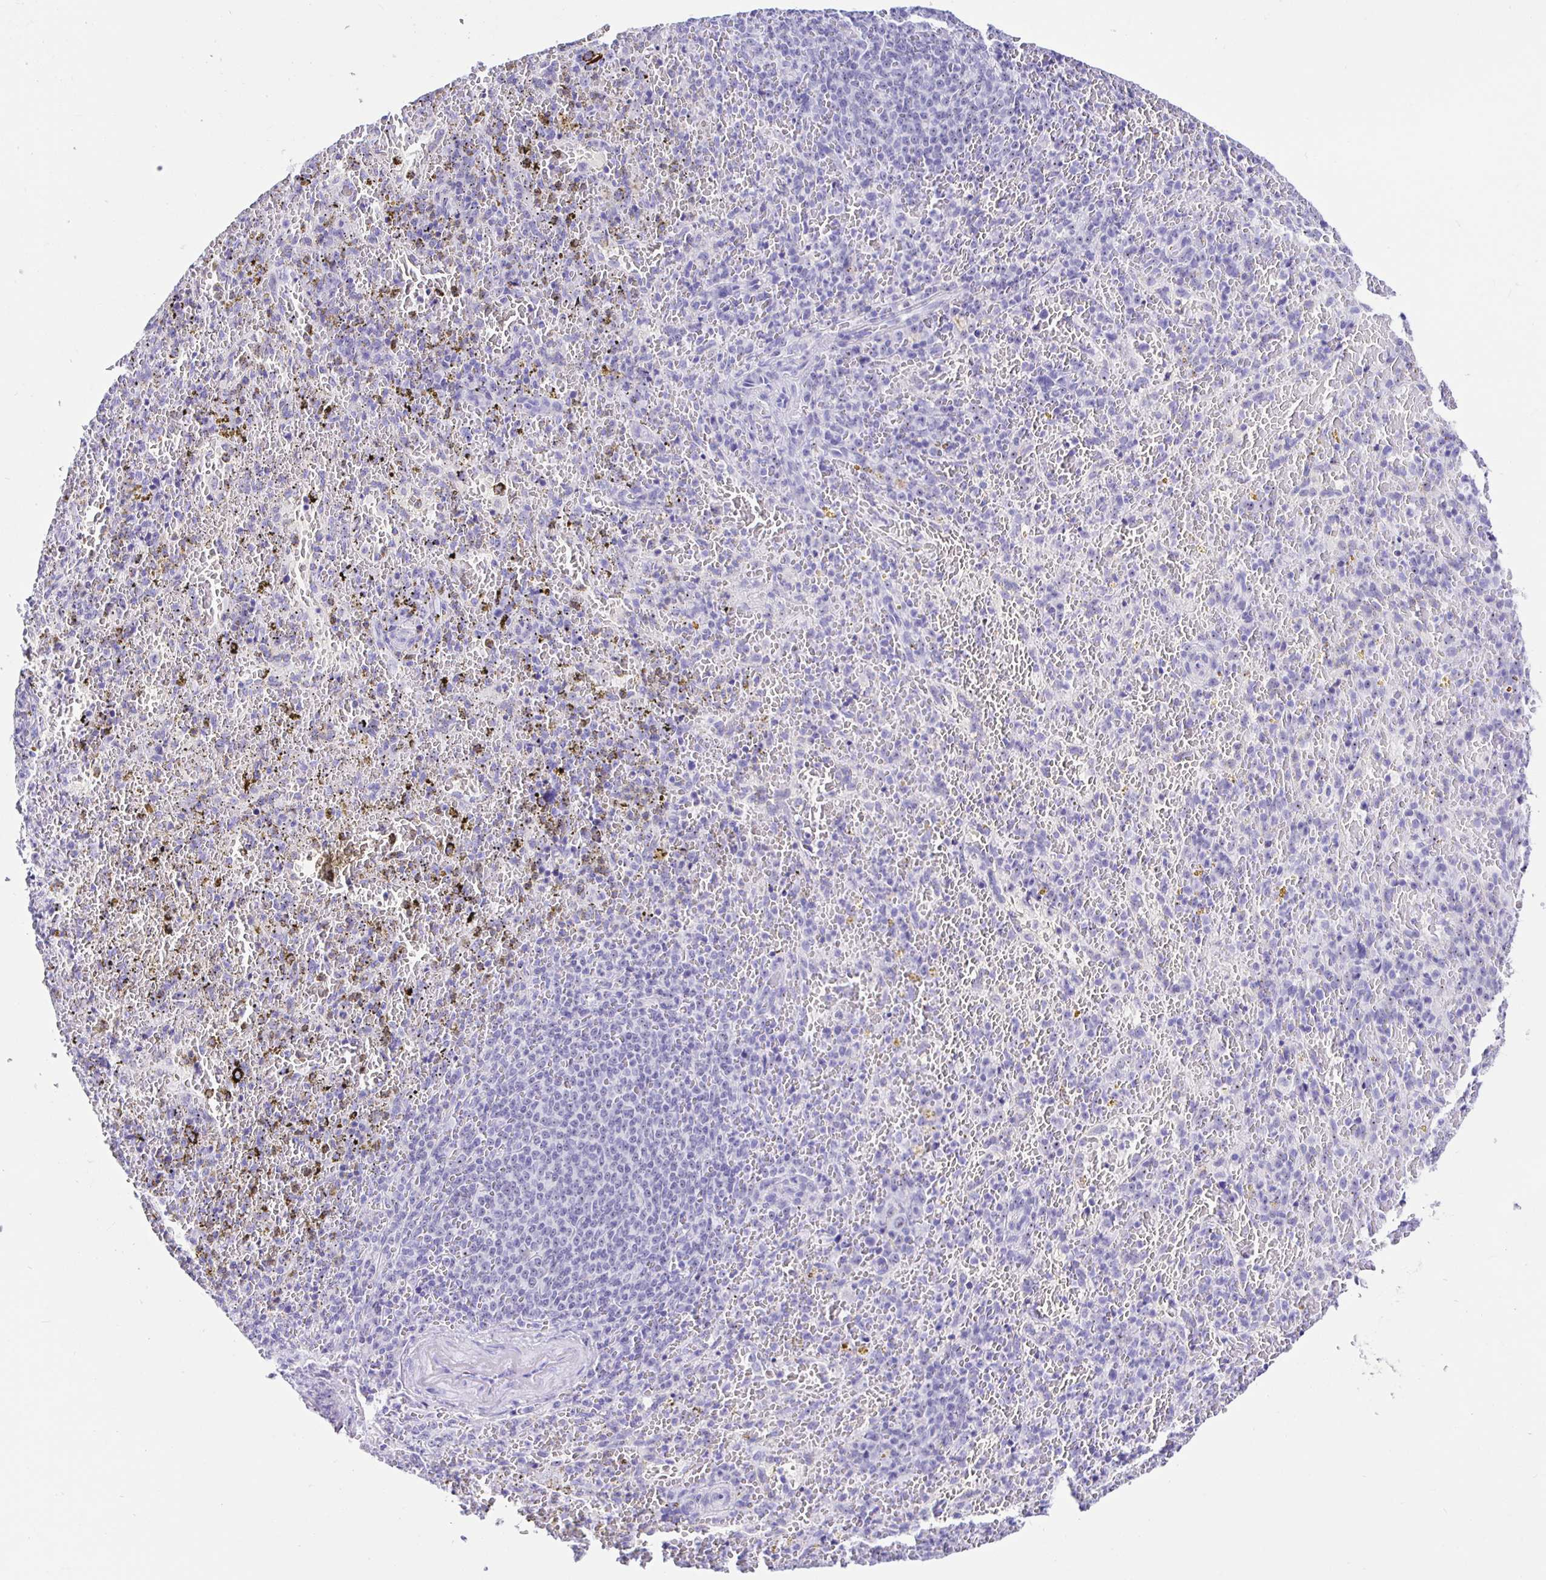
{"staining": {"intensity": "negative", "quantity": "none", "location": "none"}, "tissue": "spleen", "cell_type": "Cells in red pulp", "image_type": "normal", "snomed": [{"axis": "morphology", "description": "Normal tissue, NOS"}, {"axis": "topography", "description": "Spleen"}], "caption": "An image of spleen stained for a protein shows no brown staining in cells in red pulp.", "gene": "PRAMEF18", "patient": {"sex": "female", "age": 50}}